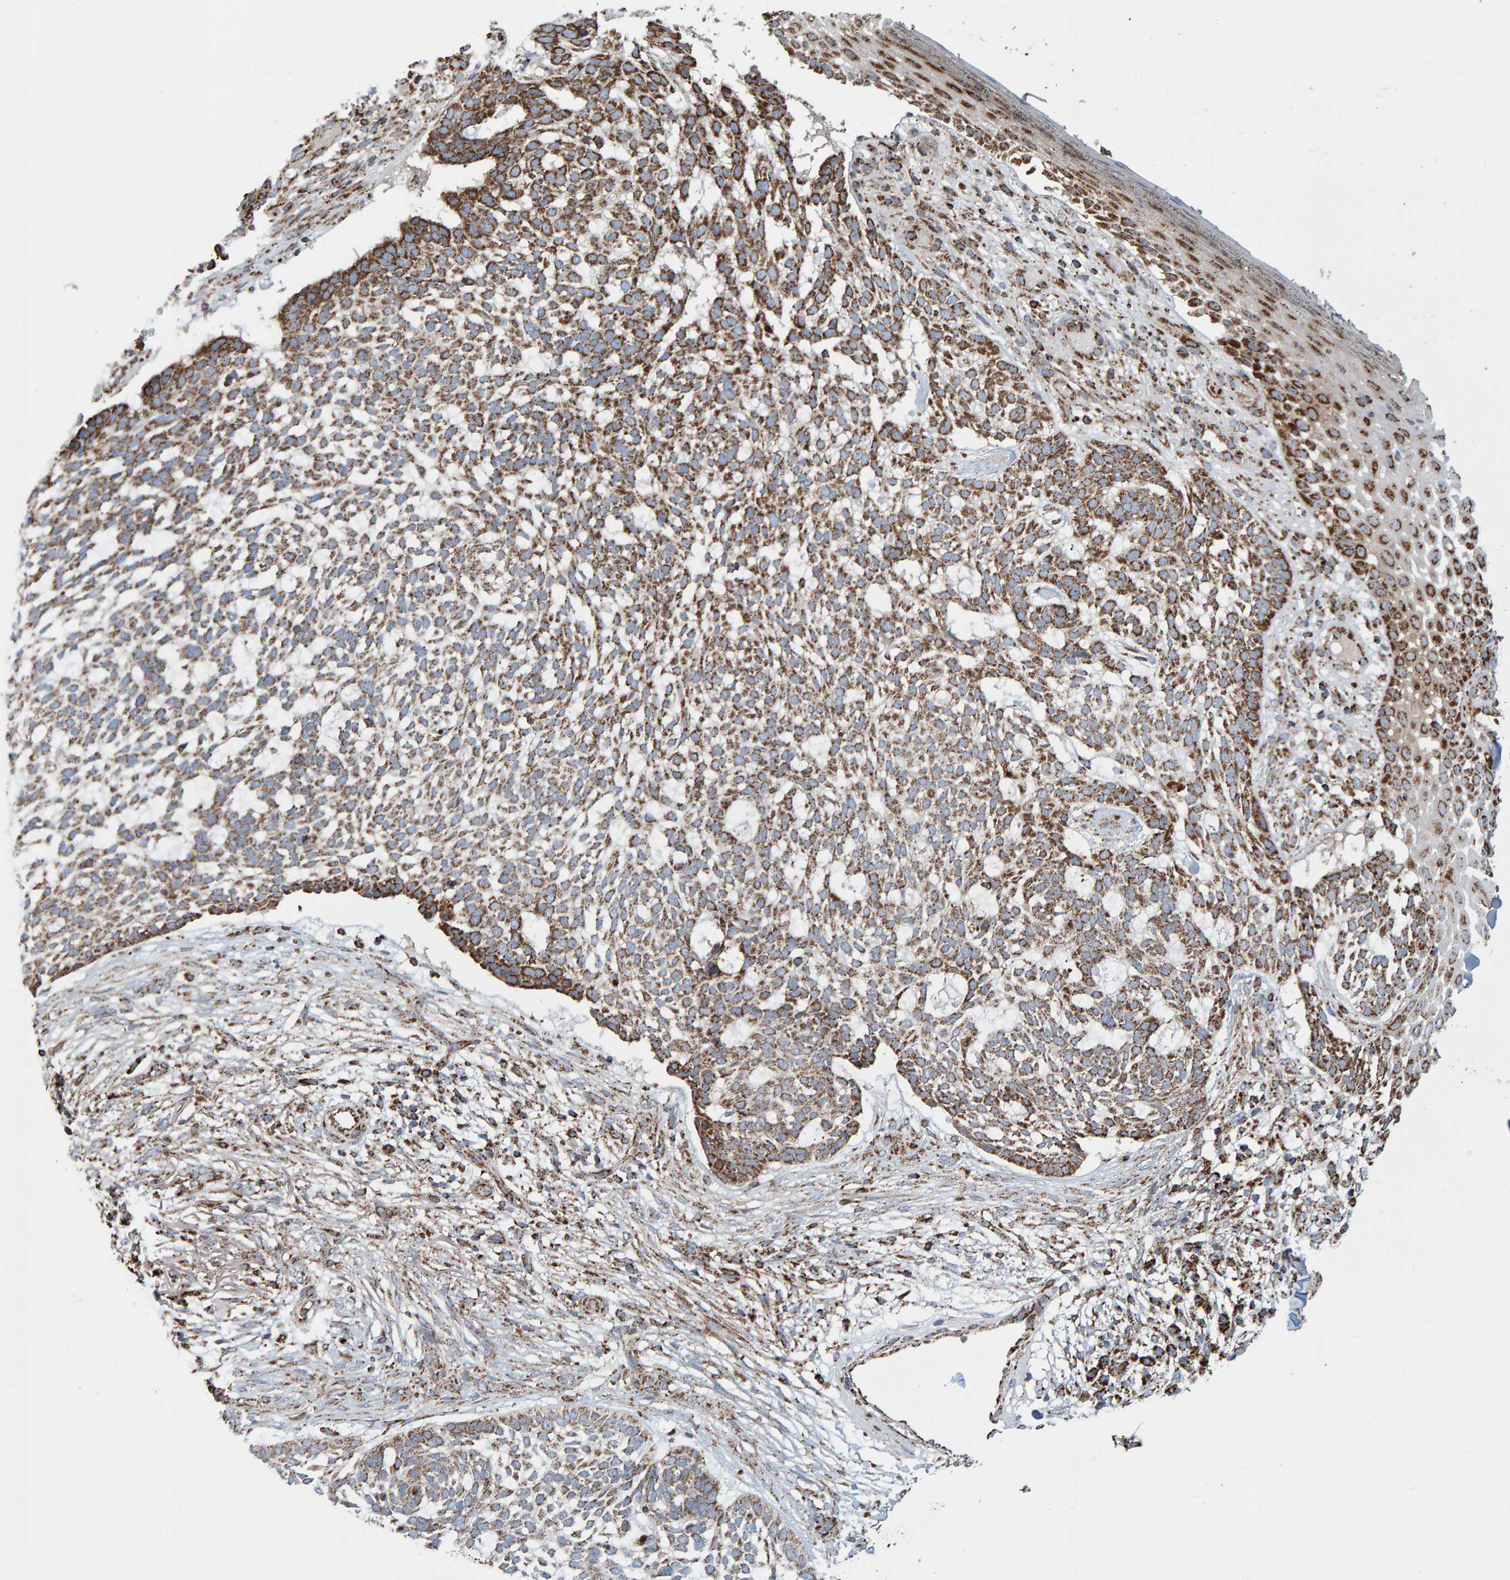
{"staining": {"intensity": "weak", "quantity": ">75%", "location": "cytoplasmic/membranous"}, "tissue": "skin cancer", "cell_type": "Tumor cells", "image_type": "cancer", "snomed": [{"axis": "morphology", "description": "Basal cell carcinoma"}, {"axis": "topography", "description": "Skin"}], "caption": "Protein expression analysis of human skin cancer (basal cell carcinoma) reveals weak cytoplasmic/membranous staining in approximately >75% of tumor cells.", "gene": "MRPL45", "patient": {"sex": "female", "age": 64}}